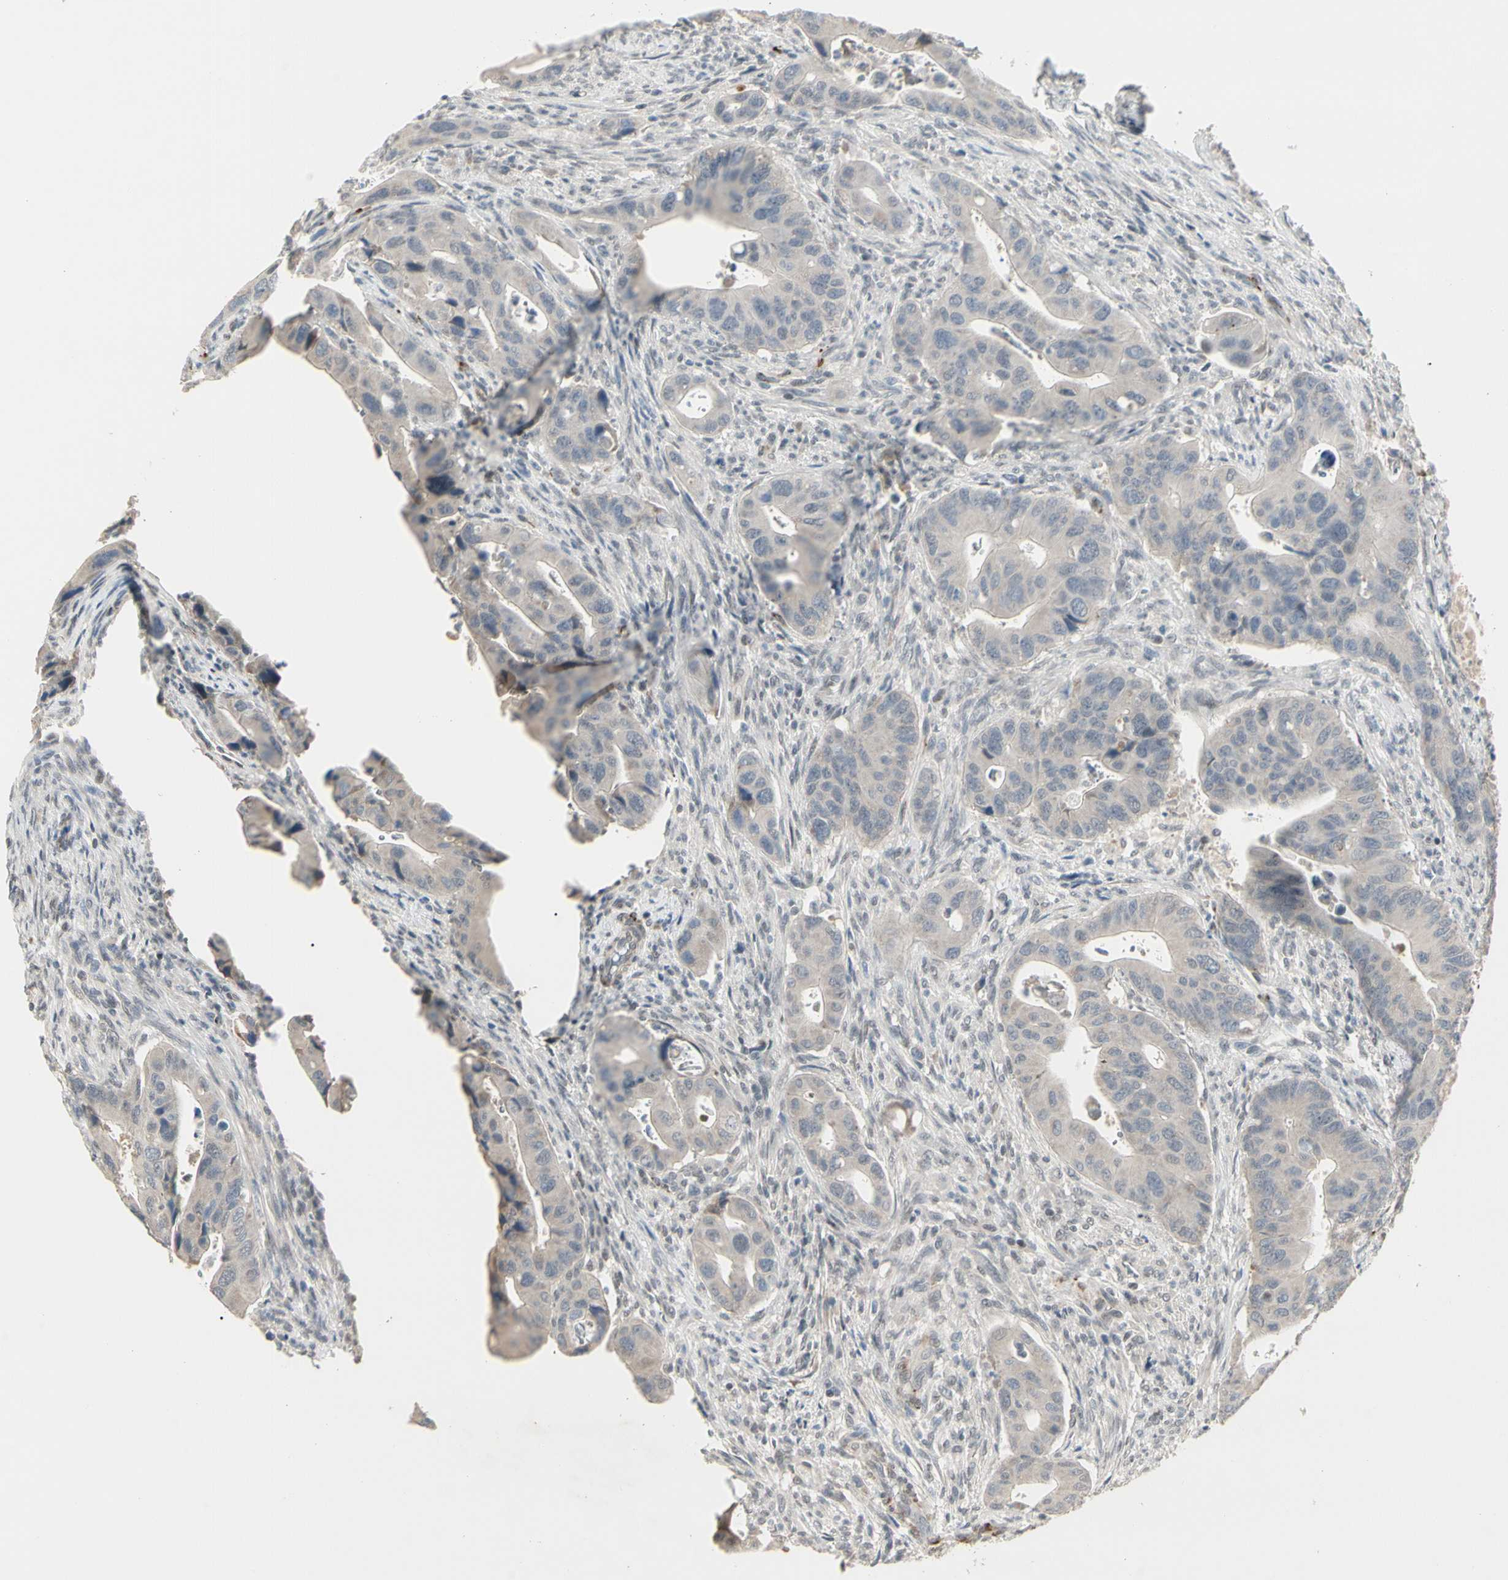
{"staining": {"intensity": "negative", "quantity": "none", "location": "none"}, "tissue": "colorectal cancer", "cell_type": "Tumor cells", "image_type": "cancer", "snomed": [{"axis": "morphology", "description": "Adenocarcinoma, NOS"}, {"axis": "topography", "description": "Rectum"}], "caption": "Immunohistochemistry of human colorectal cancer displays no positivity in tumor cells.", "gene": "GREM1", "patient": {"sex": "female", "age": 57}}